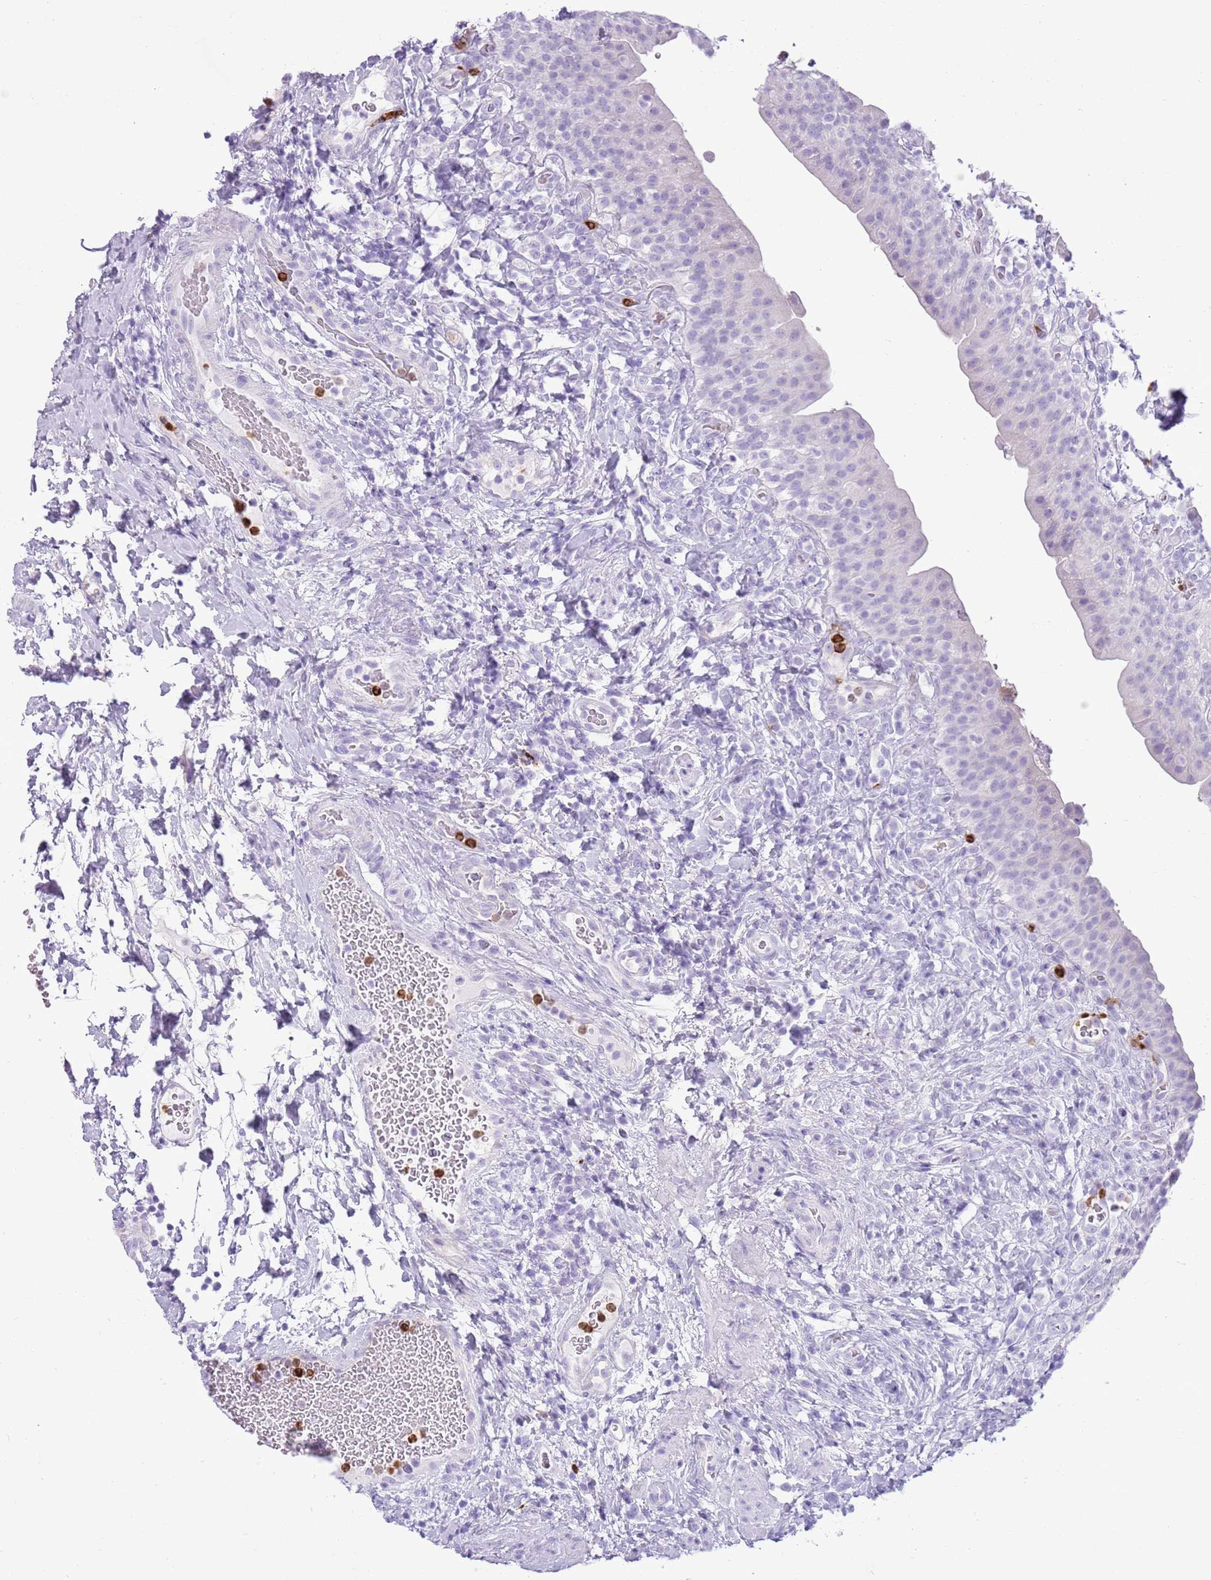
{"staining": {"intensity": "negative", "quantity": "none", "location": "none"}, "tissue": "urinary bladder", "cell_type": "Urothelial cells", "image_type": "normal", "snomed": [{"axis": "morphology", "description": "Normal tissue, NOS"}, {"axis": "morphology", "description": "Inflammation, NOS"}, {"axis": "topography", "description": "Urinary bladder"}], "caption": "An image of urinary bladder stained for a protein displays no brown staining in urothelial cells.", "gene": "CD177", "patient": {"sex": "male", "age": 64}}